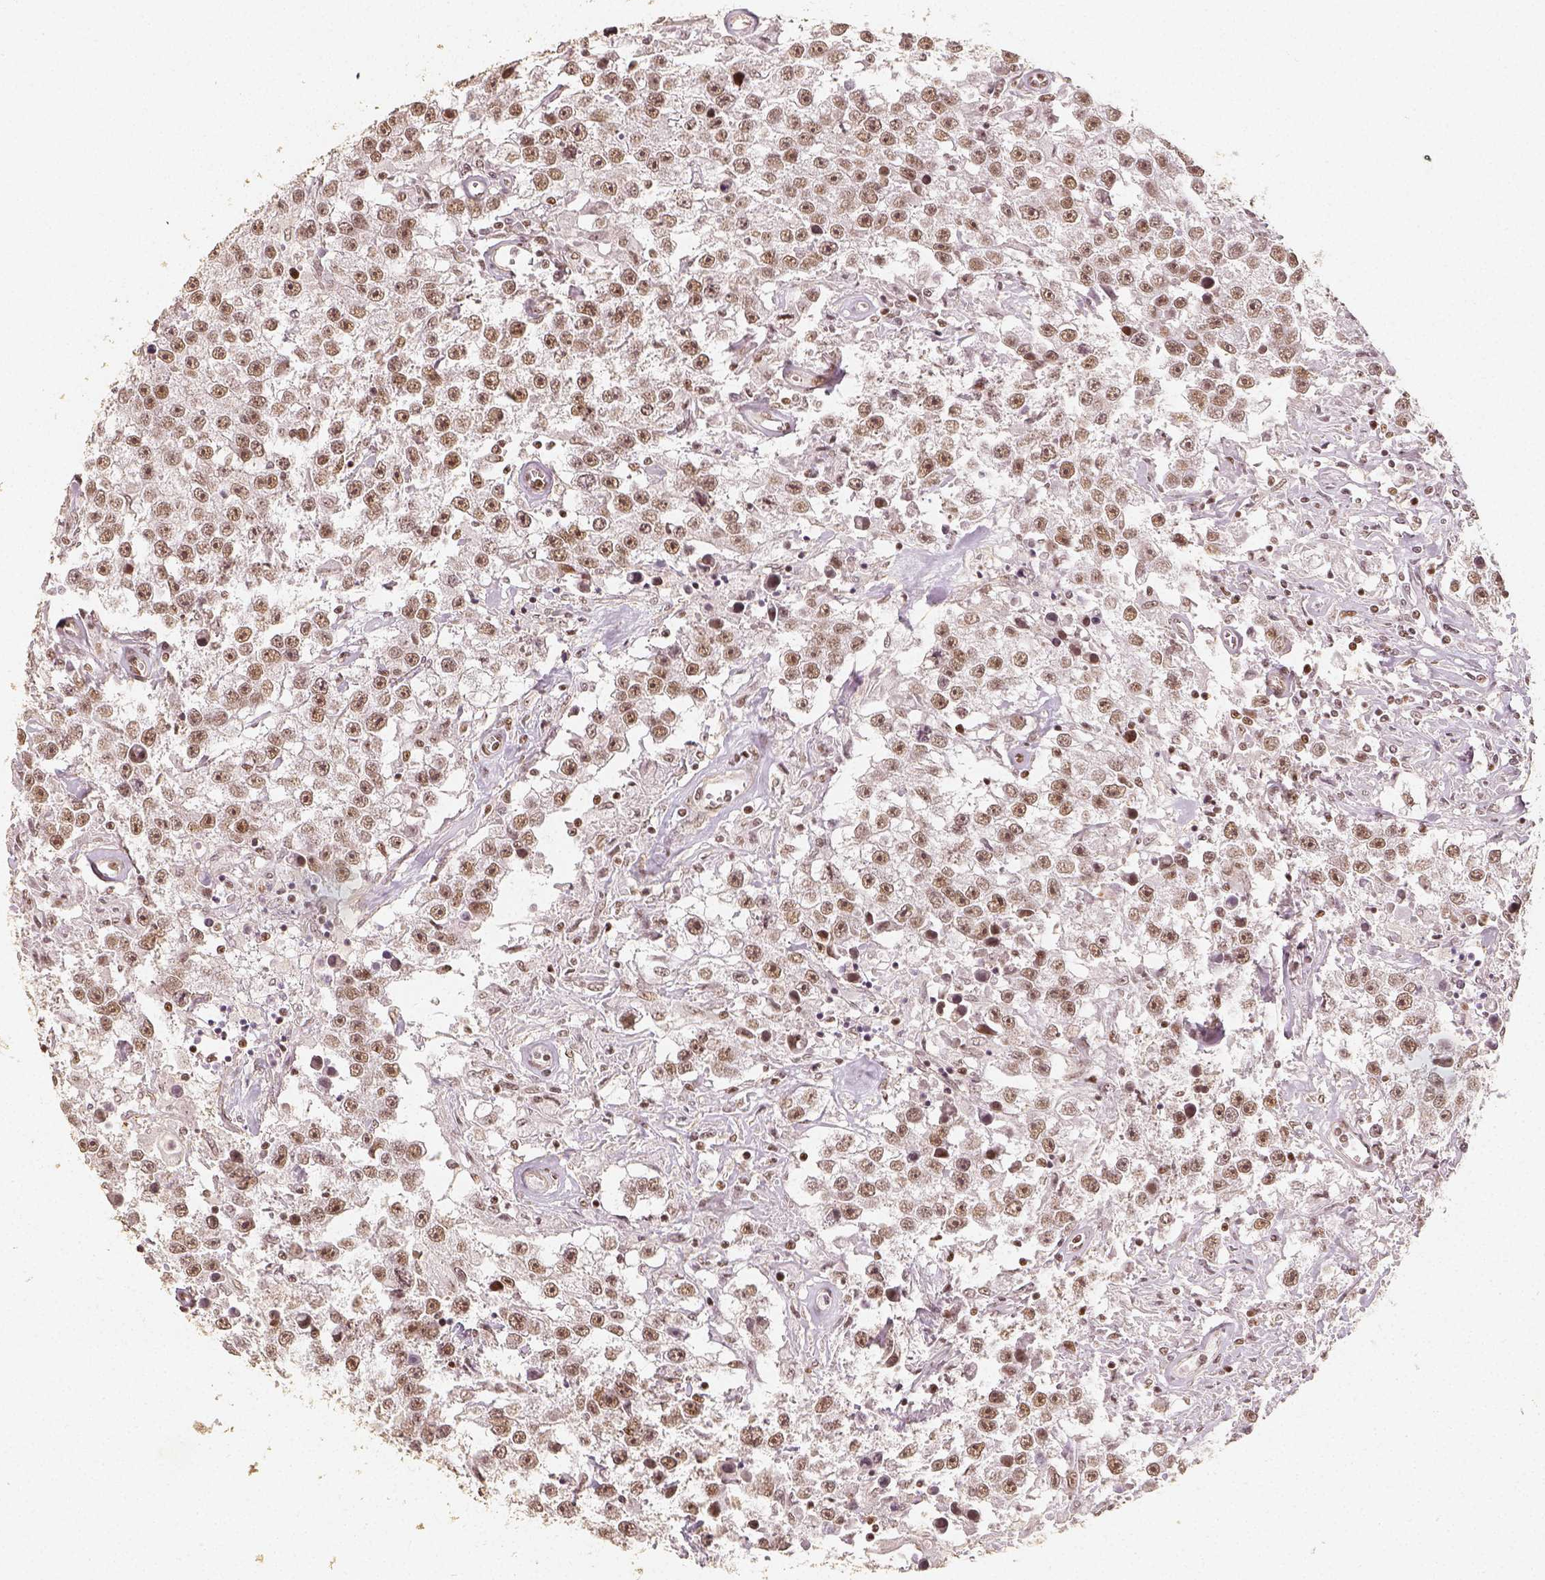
{"staining": {"intensity": "moderate", "quantity": ">75%", "location": "nuclear"}, "tissue": "testis cancer", "cell_type": "Tumor cells", "image_type": "cancer", "snomed": [{"axis": "morphology", "description": "Seminoma, NOS"}, {"axis": "topography", "description": "Testis"}], "caption": "This is a micrograph of IHC staining of testis cancer (seminoma), which shows moderate expression in the nuclear of tumor cells.", "gene": "HDAC1", "patient": {"sex": "male", "age": 43}}